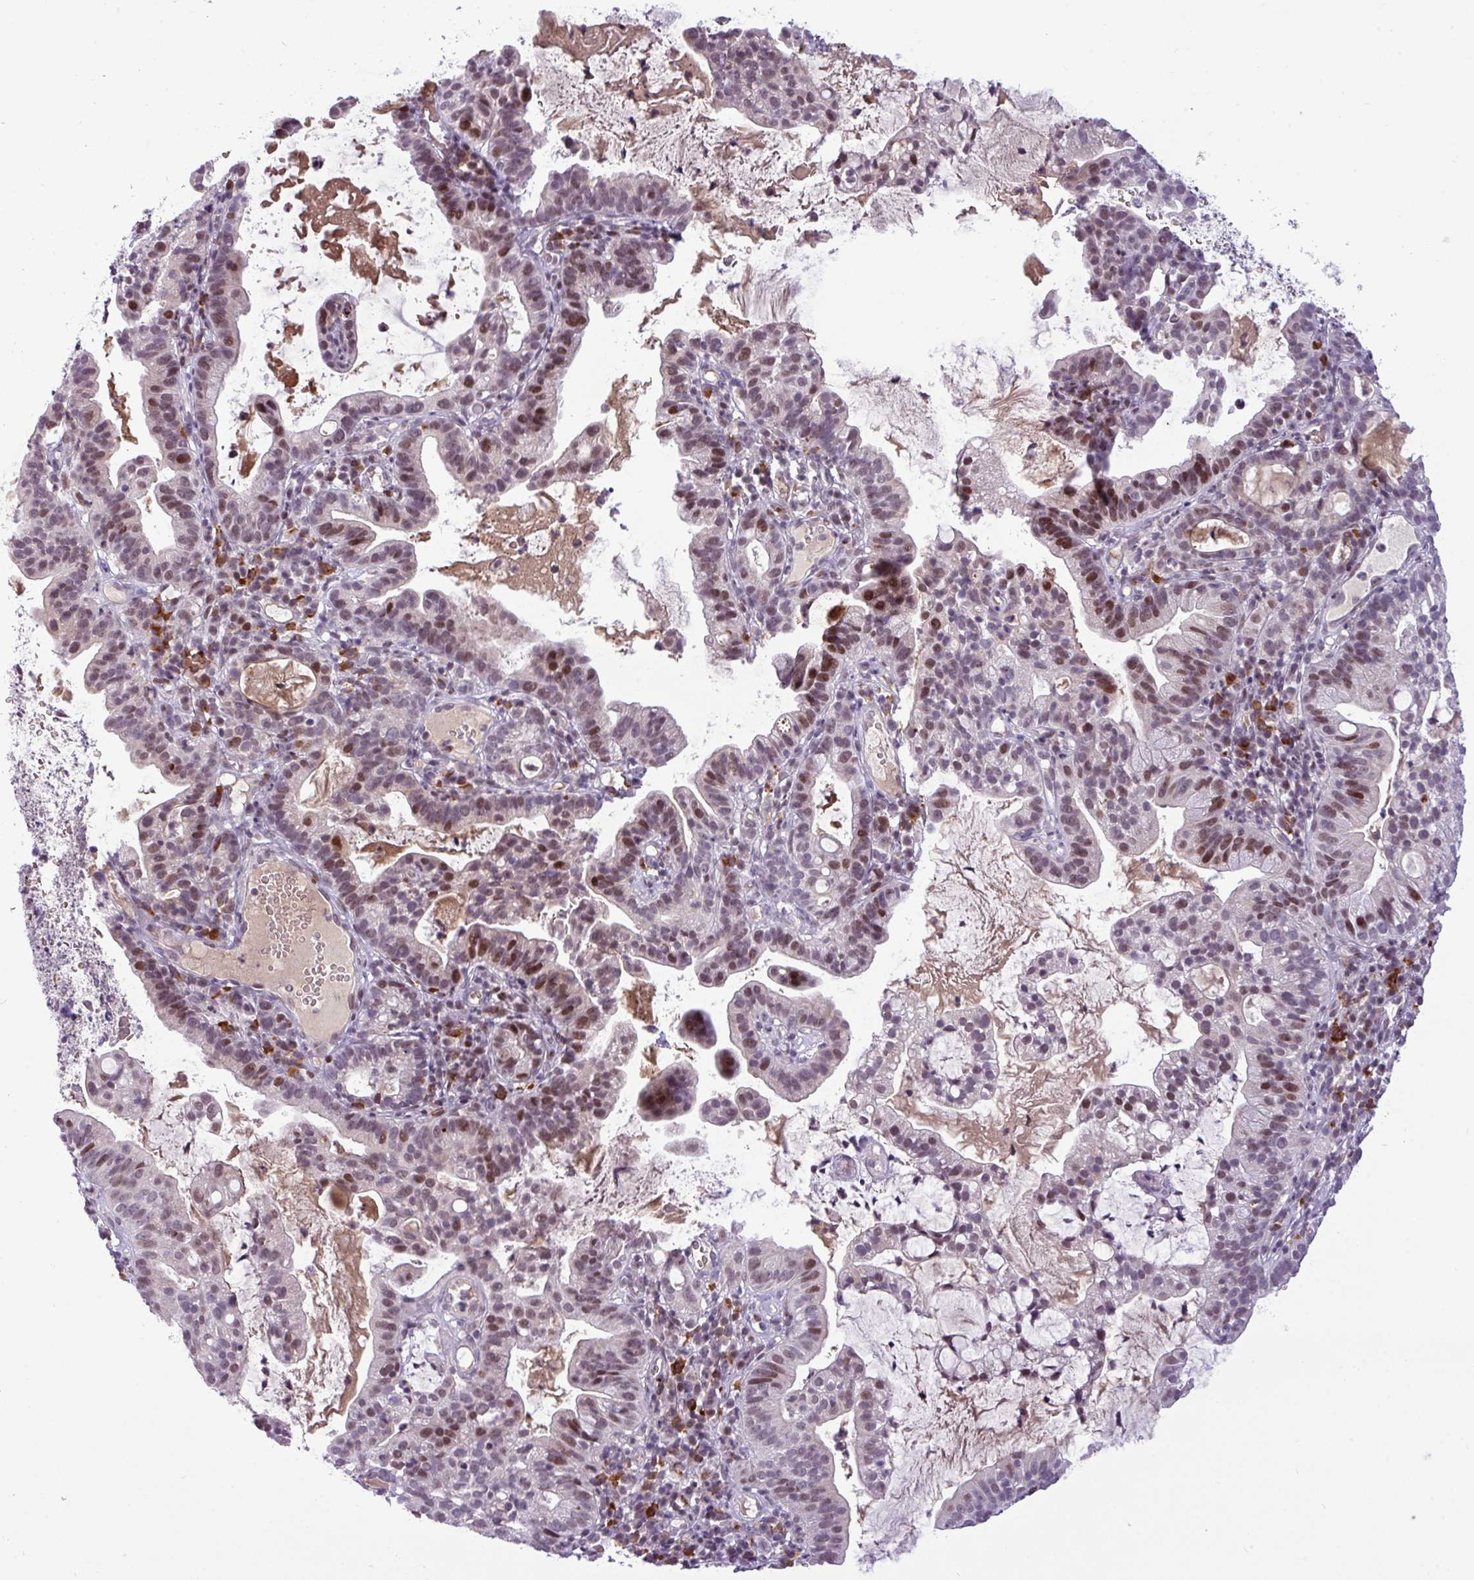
{"staining": {"intensity": "moderate", "quantity": "<25%", "location": "nuclear"}, "tissue": "cervical cancer", "cell_type": "Tumor cells", "image_type": "cancer", "snomed": [{"axis": "morphology", "description": "Adenocarcinoma, NOS"}, {"axis": "topography", "description": "Cervix"}], "caption": "Immunohistochemistry micrograph of human cervical cancer (adenocarcinoma) stained for a protein (brown), which displays low levels of moderate nuclear positivity in about <25% of tumor cells.", "gene": "SLC66A2", "patient": {"sex": "female", "age": 41}}